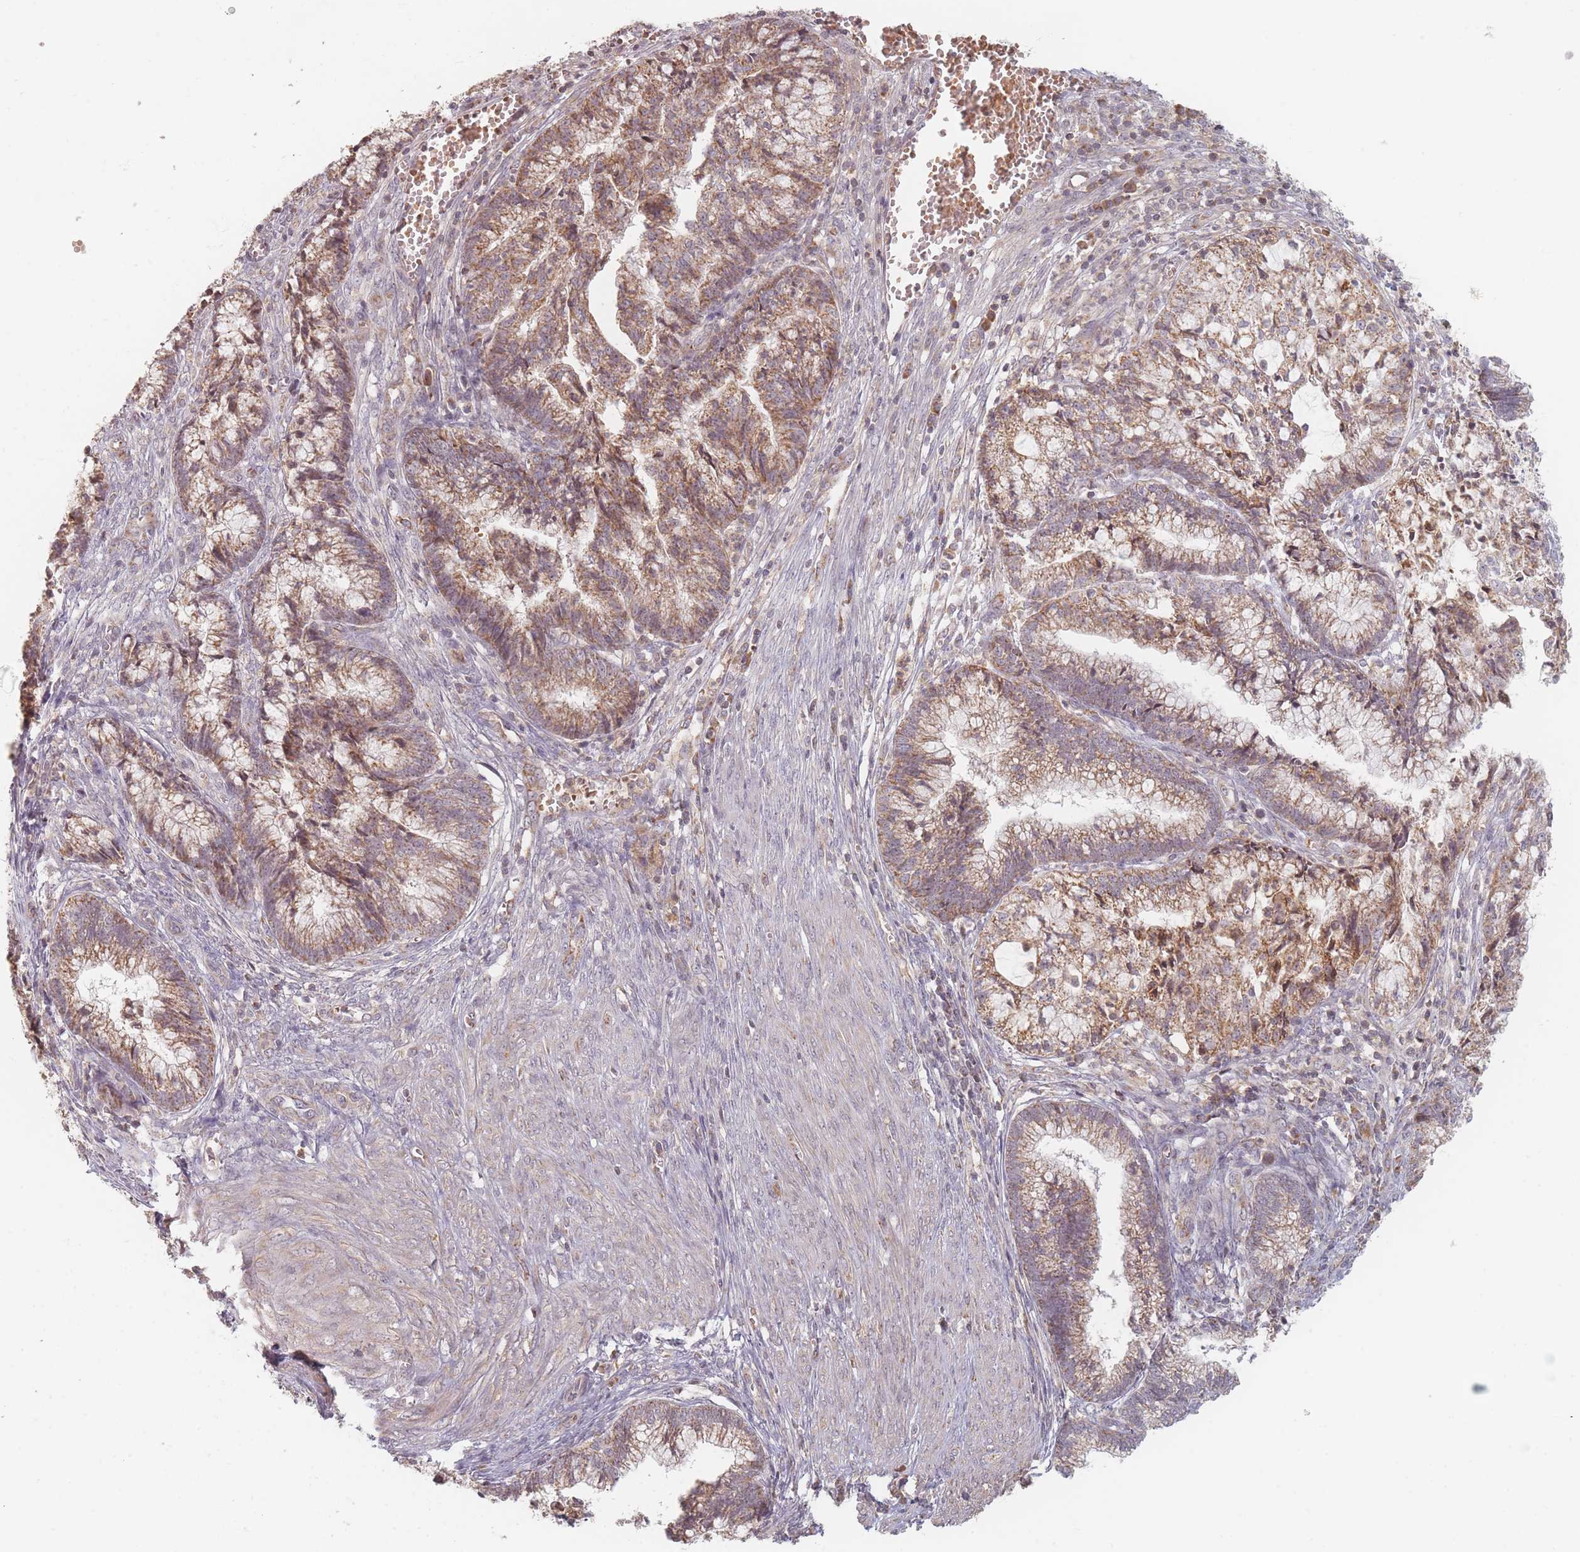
{"staining": {"intensity": "moderate", "quantity": ">75%", "location": "cytoplasmic/membranous"}, "tissue": "cervical cancer", "cell_type": "Tumor cells", "image_type": "cancer", "snomed": [{"axis": "morphology", "description": "Adenocarcinoma, NOS"}, {"axis": "topography", "description": "Cervix"}], "caption": "An IHC image of tumor tissue is shown. Protein staining in brown labels moderate cytoplasmic/membranous positivity in adenocarcinoma (cervical) within tumor cells.", "gene": "OR2M4", "patient": {"sex": "female", "age": 44}}